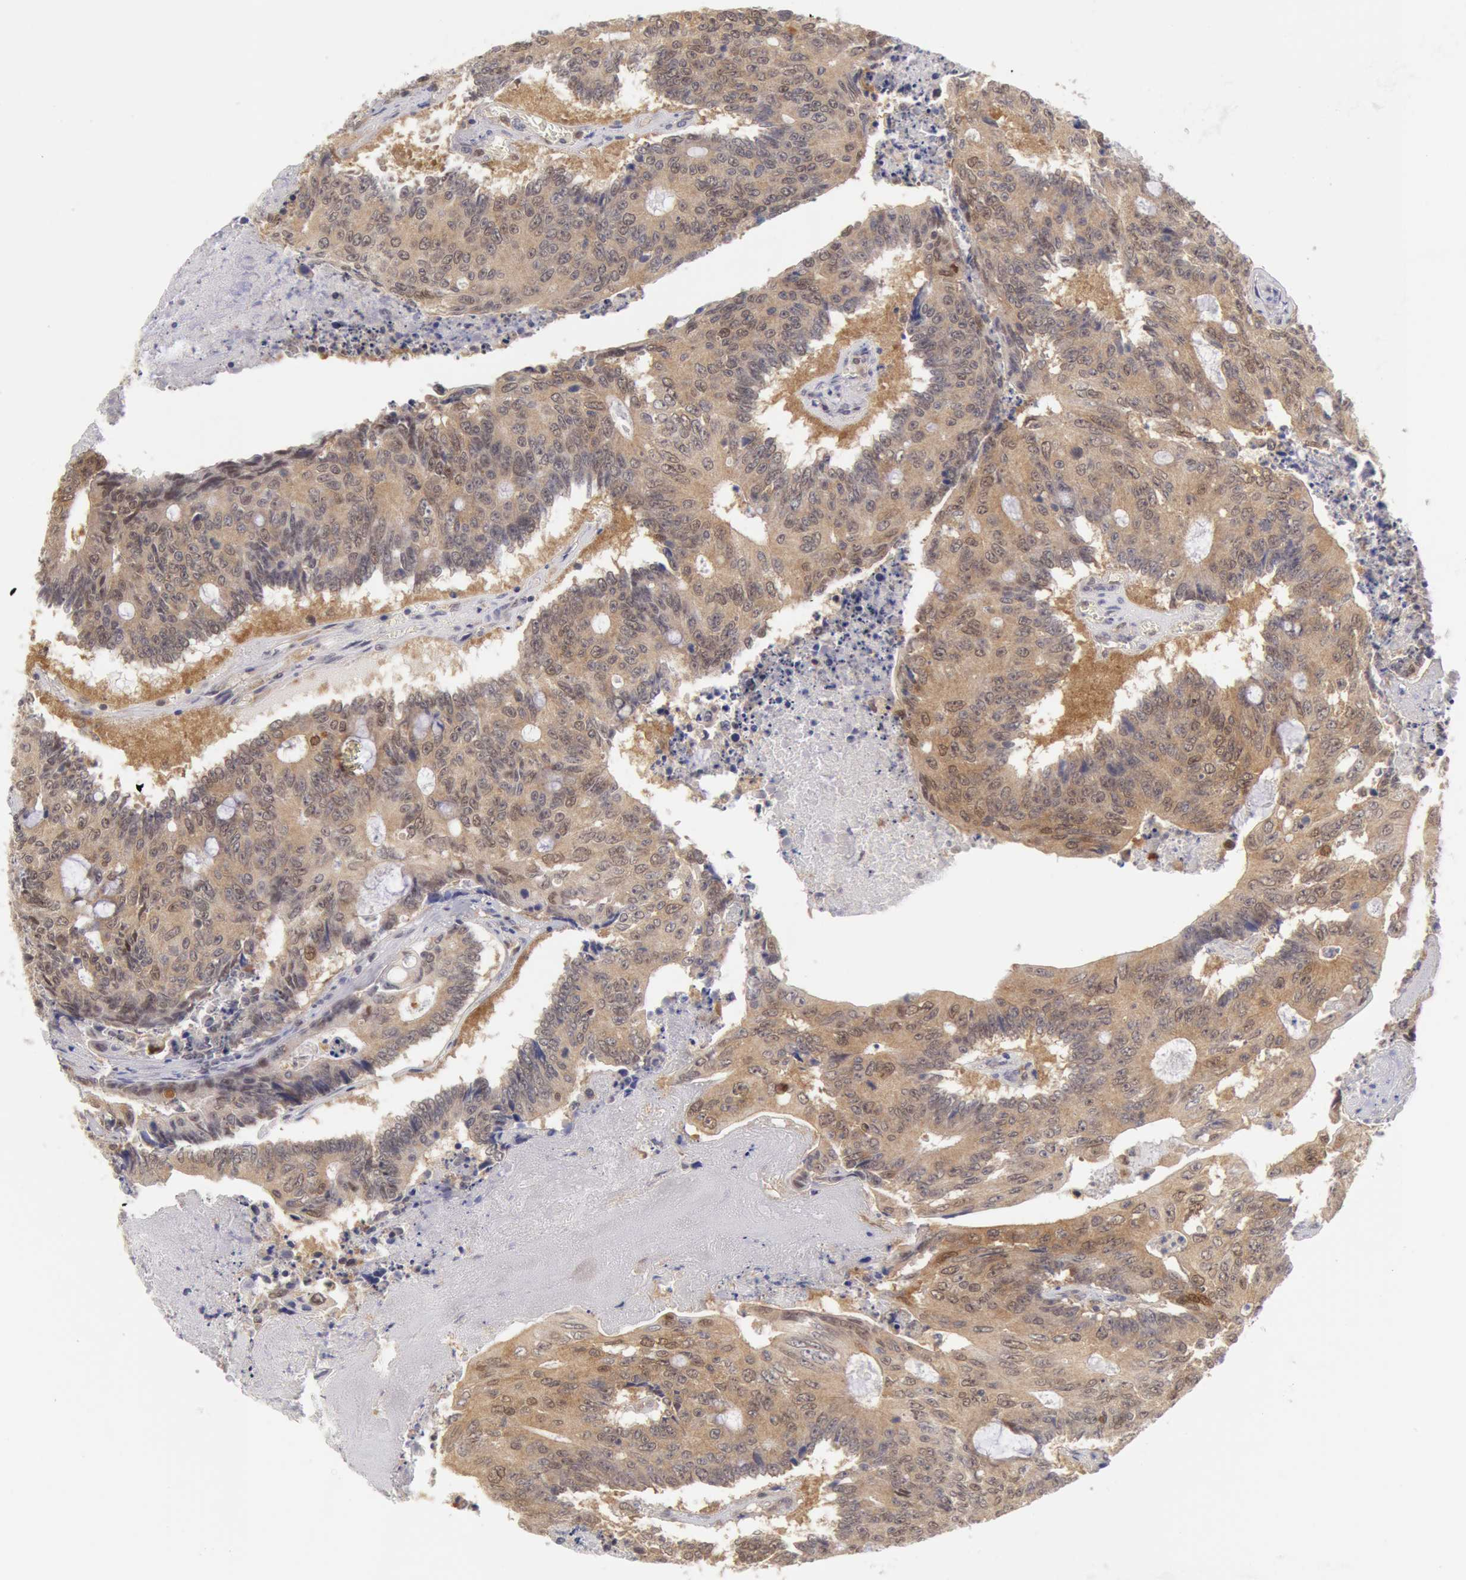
{"staining": {"intensity": "weak", "quantity": ">75%", "location": "cytoplasmic/membranous,nuclear"}, "tissue": "colorectal cancer", "cell_type": "Tumor cells", "image_type": "cancer", "snomed": [{"axis": "morphology", "description": "Adenocarcinoma, NOS"}, {"axis": "topography", "description": "Colon"}], "caption": "Colorectal cancer stained with DAB (3,3'-diaminobenzidine) immunohistochemistry (IHC) displays low levels of weak cytoplasmic/membranous and nuclear positivity in approximately >75% of tumor cells.", "gene": "TXNRD1", "patient": {"sex": "male", "age": 65}}